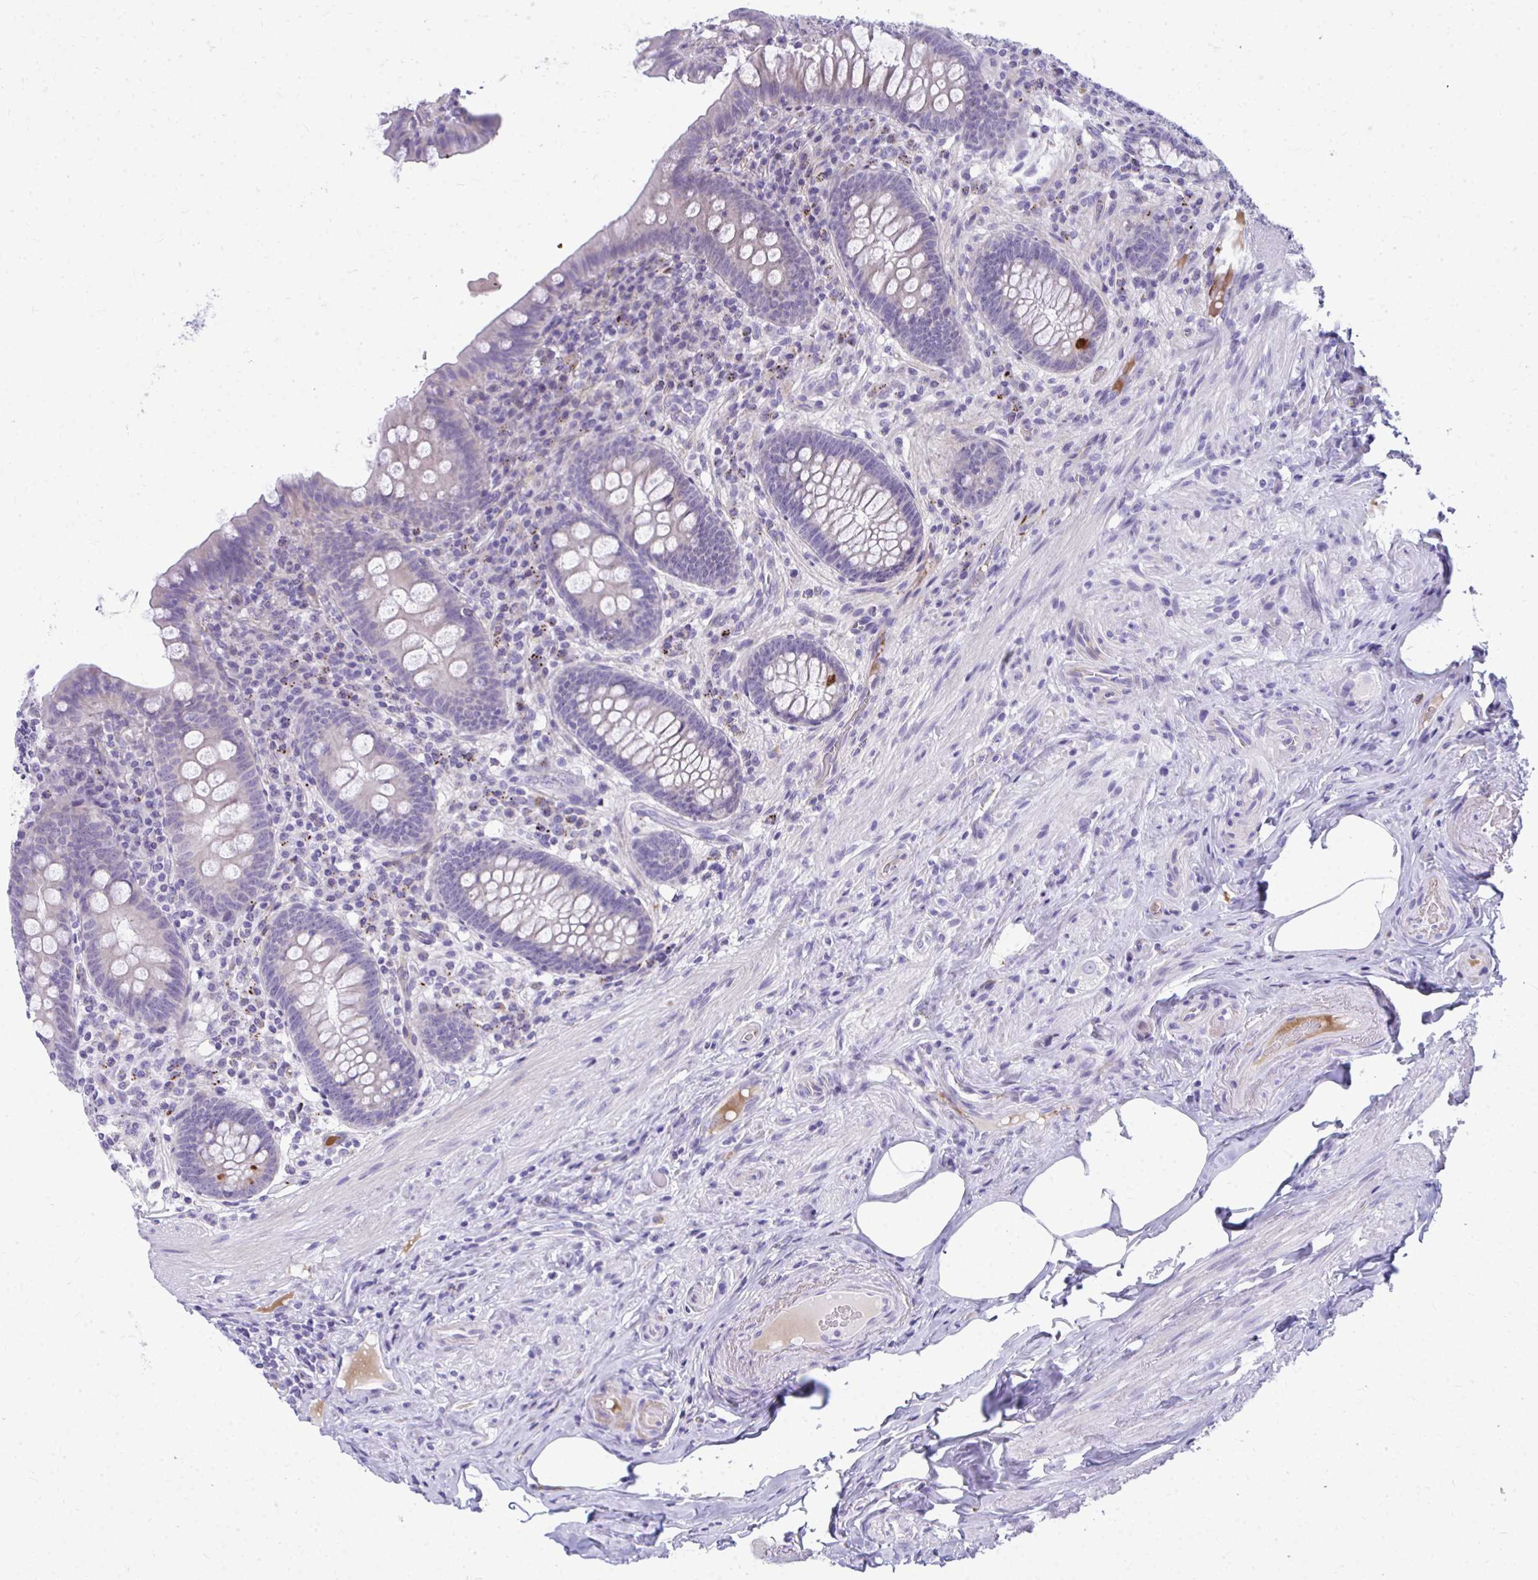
{"staining": {"intensity": "strong", "quantity": "<25%", "location": "cytoplasmic/membranous"}, "tissue": "appendix", "cell_type": "Glandular cells", "image_type": "normal", "snomed": [{"axis": "morphology", "description": "Normal tissue, NOS"}, {"axis": "topography", "description": "Appendix"}], "caption": "Unremarkable appendix was stained to show a protein in brown. There is medium levels of strong cytoplasmic/membranous positivity in approximately <25% of glandular cells. The staining was performed using DAB, with brown indicating positive protein expression. Nuclei are stained blue with hematoxylin.", "gene": "TSBP1", "patient": {"sex": "male", "age": 71}}